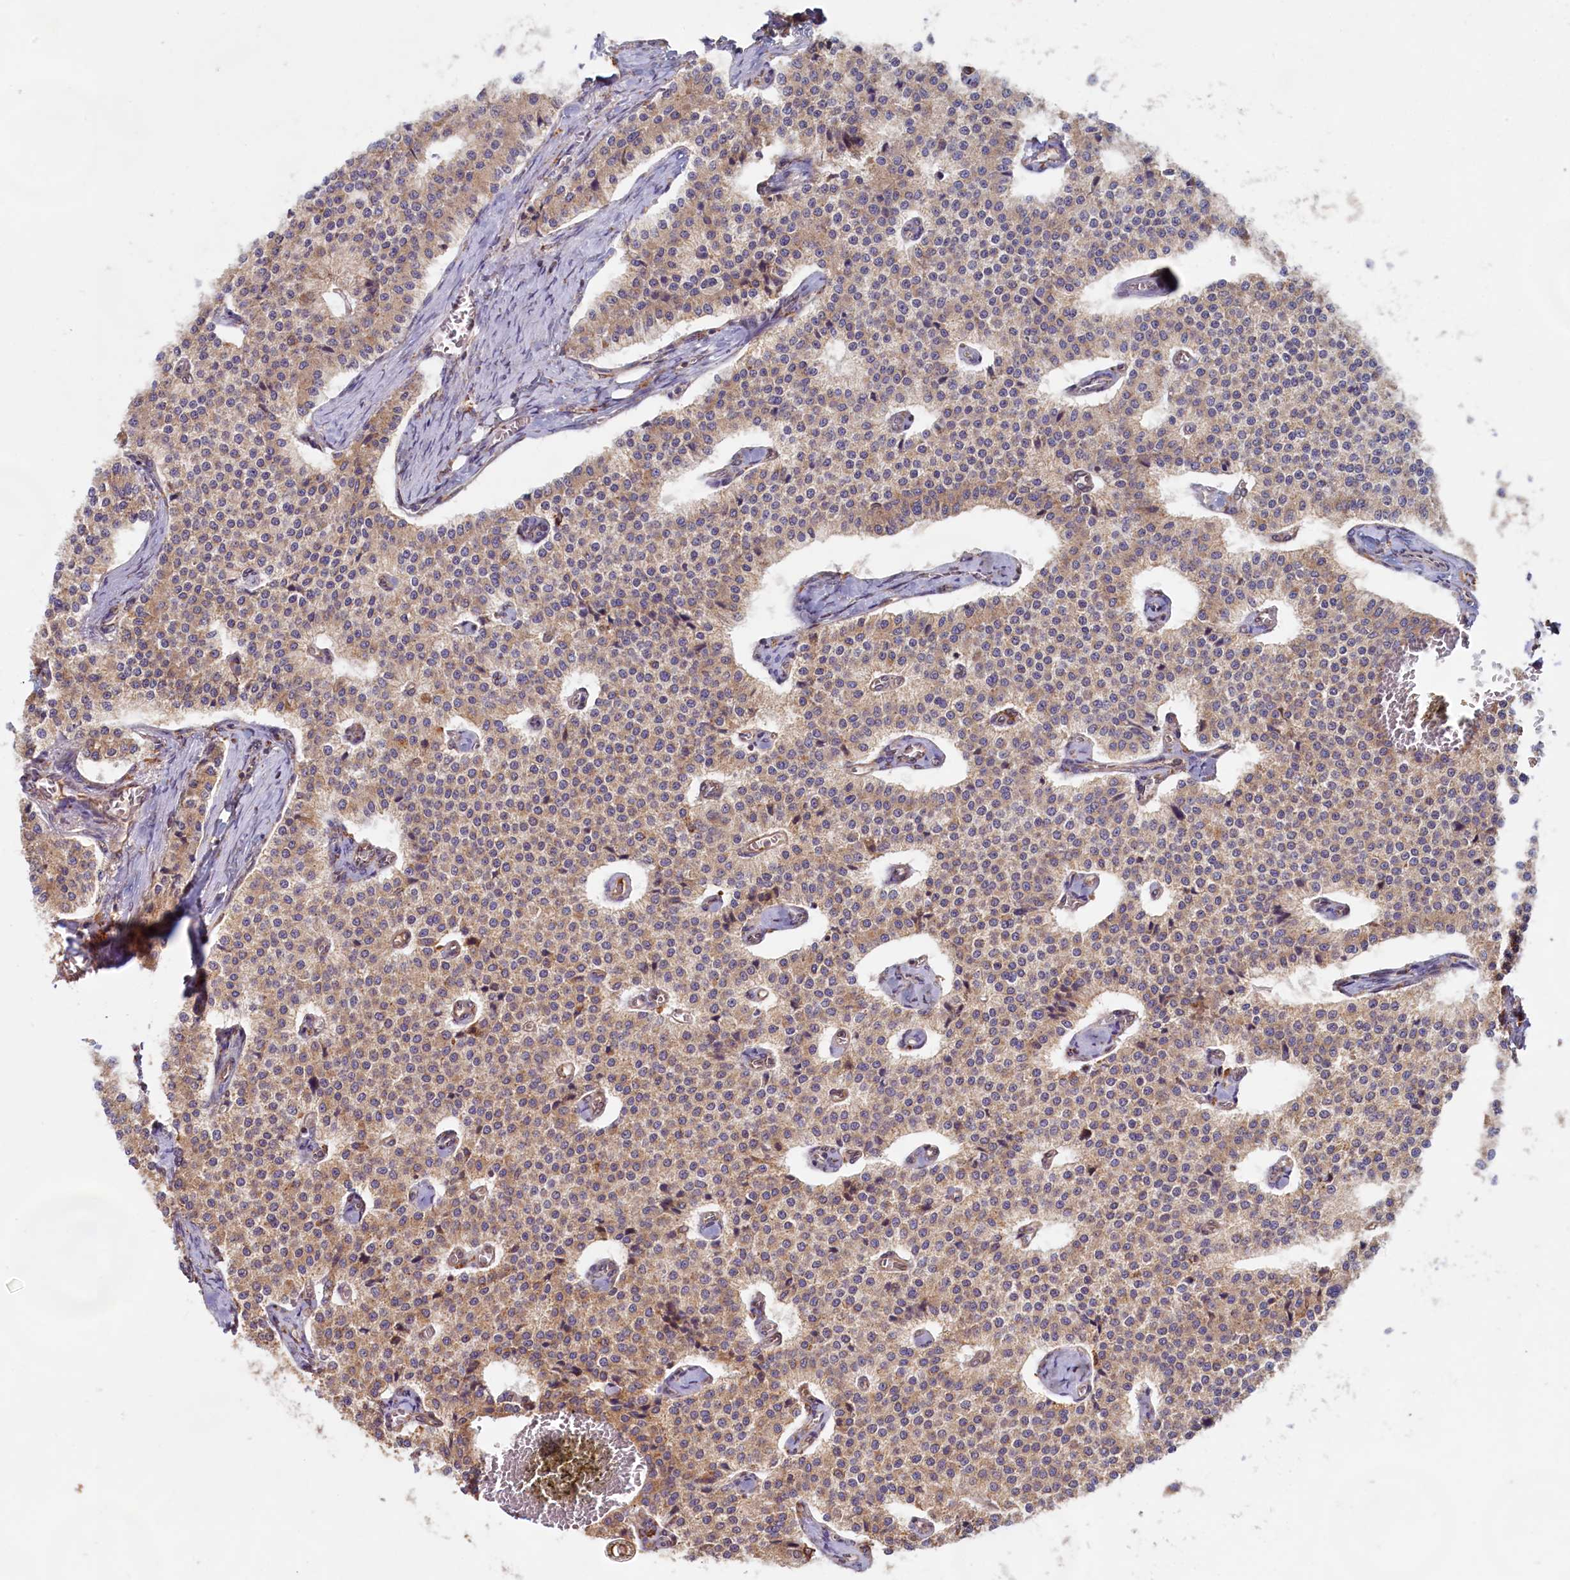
{"staining": {"intensity": "moderate", "quantity": ">75%", "location": "cytoplasmic/membranous"}, "tissue": "carcinoid", "cell_type": "Tumor cells", "image_type": "cancer", "snomed": [{"axis": "morphology", "description": "Carcinoid, malignant, NOS"}, {"axis": "topography", "description": "Colon"}], "caption": "Immunohistochemical staining of human malignant carcinoid displays medium levels of moderate cytoplasmic/membranous protein positivity in about >75% of tumor cells. The staining is performed using DAB (3,3'-diaminobenzidine) brown chromogen to label protein expression. The nuclei are counter-stained blue using hematoxylin.", "gene": "TBC1D19", "patient": {"sex": "female", "age": 52}}